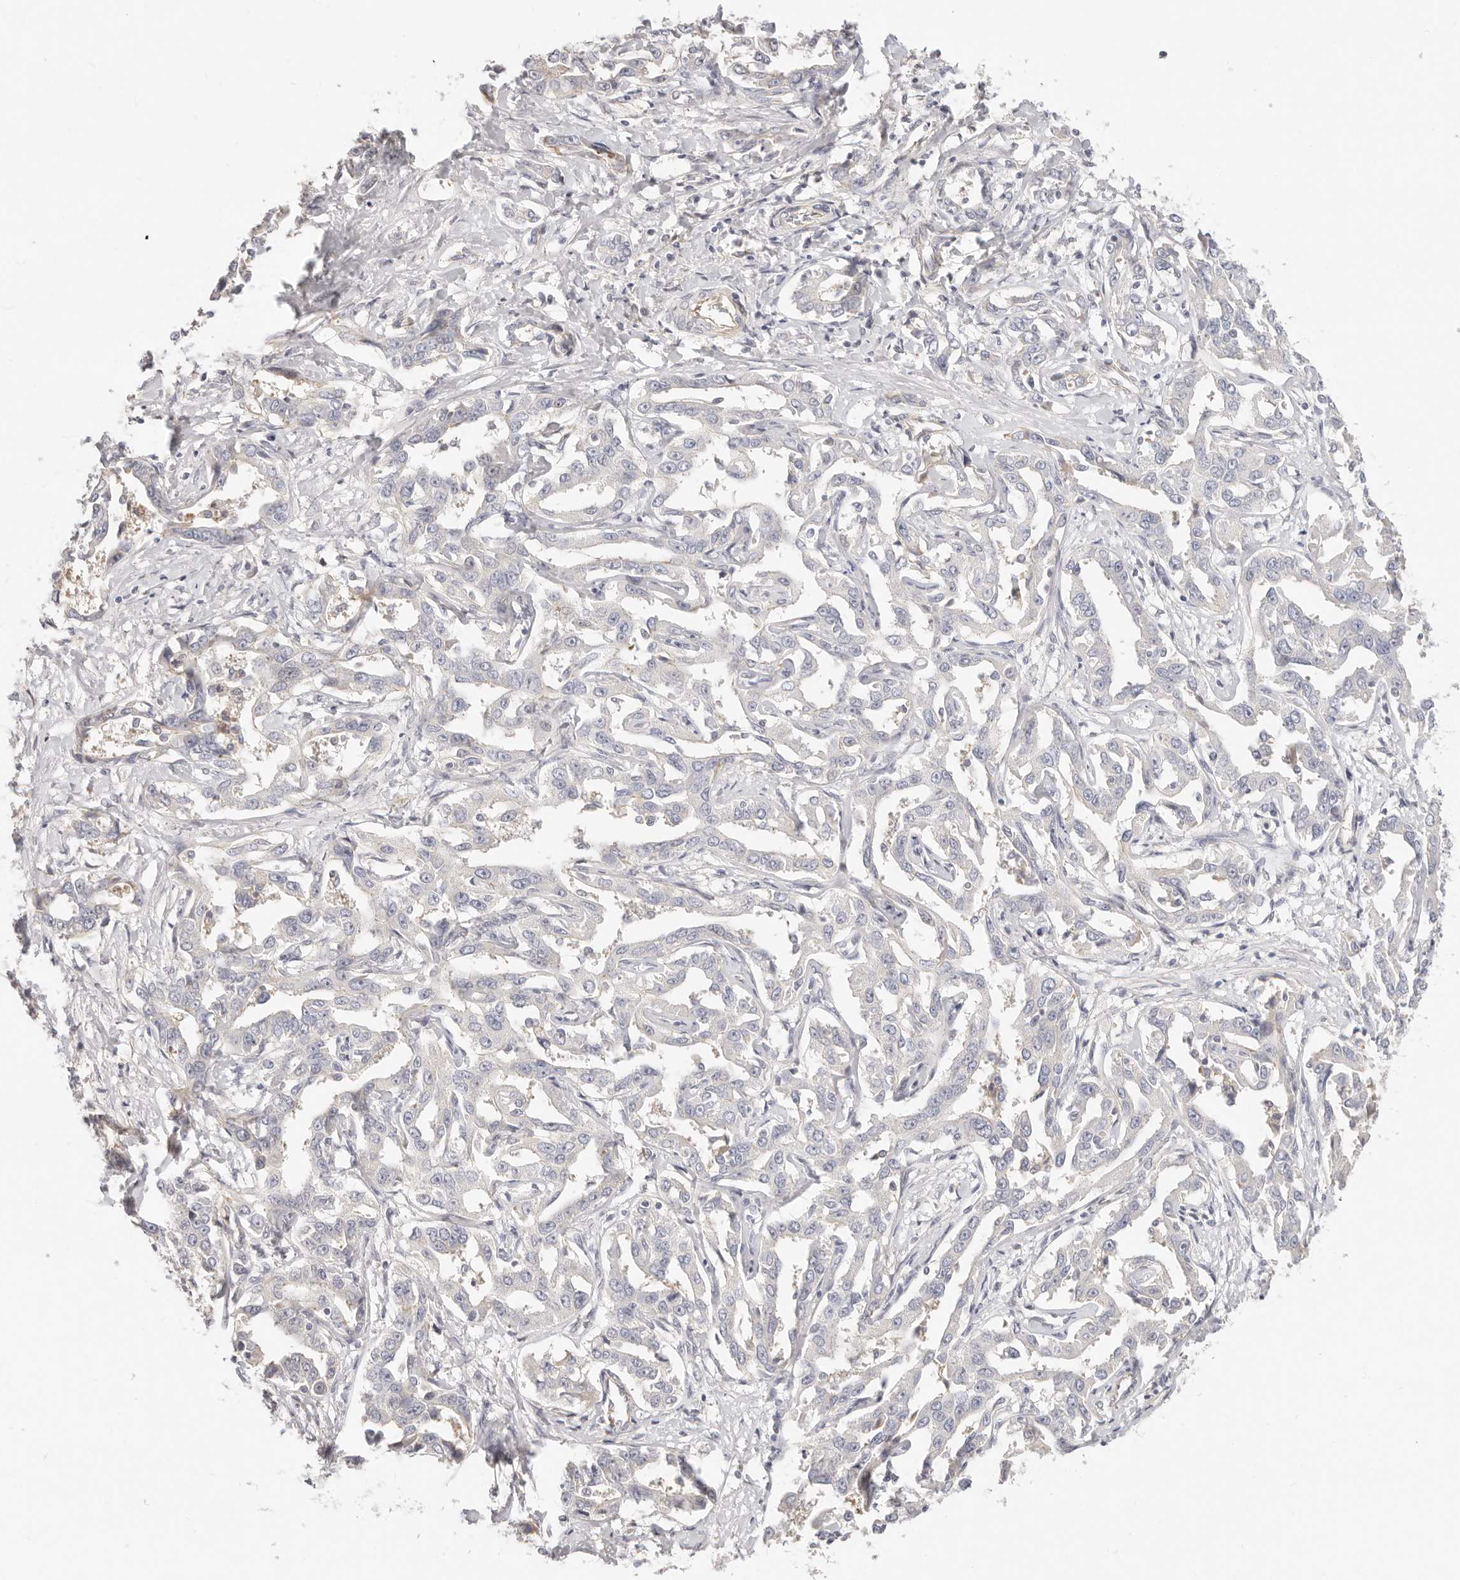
{"staining": {"intensity": "negative", "quantity": "none", "location": "none"}, "tissue": "liver cancer", "cell_type": "Tumor cells", "image_type": "cancer", "snomed": [{"axis": "morphology", "description": "Cholangiocarcinoma"}, {"axis": "topography", "description": "Liver"}], "caption": "Liver cholangiocarcinoma was stained to show a protein in brown. There is no significant staining in tumor cells.", "gene": "DTNBP1", "patient": {"sex": "male", "age": 59}}